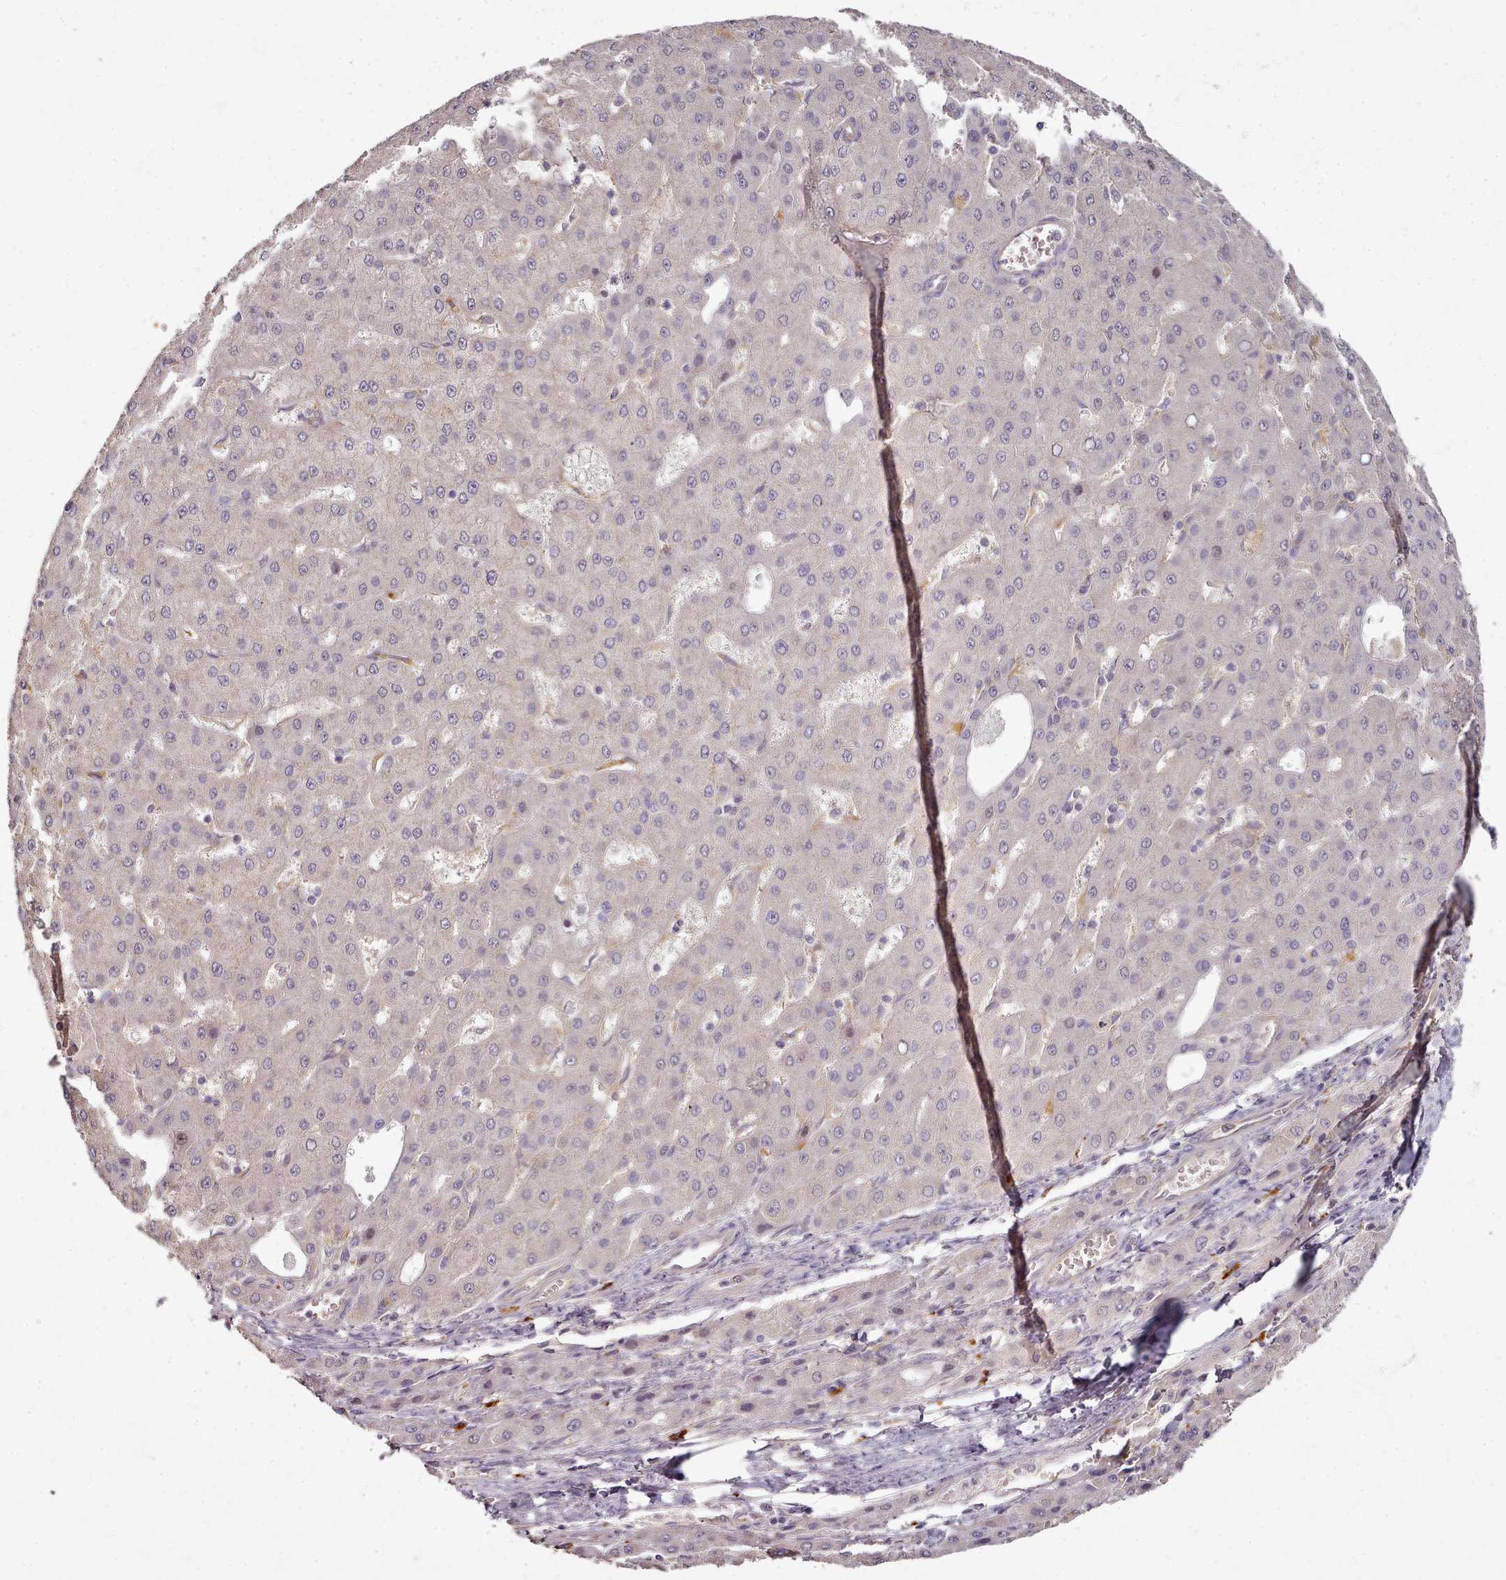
{"staining": {"intensity": "negative", "quantity": "none", "location": "none"}, "tissue": "liver cancer", "cell_type": "Tumor cells", "image_type": "cancer", "snomed": [{"axis": "morphology", "description": "Carcinoma, Hepatocellular, NOS"}, {"axis": "topography", "description": "Liver"}], "caption": "An immunohistochemistry histopathology image of hepatocellular carcinoma (liver) is shown. There is no staining in tumor cells of hepatocellular carcinoma (liver).", "gene": "C1QTNF5", "patient": {"sex": "male", "age": 47}}